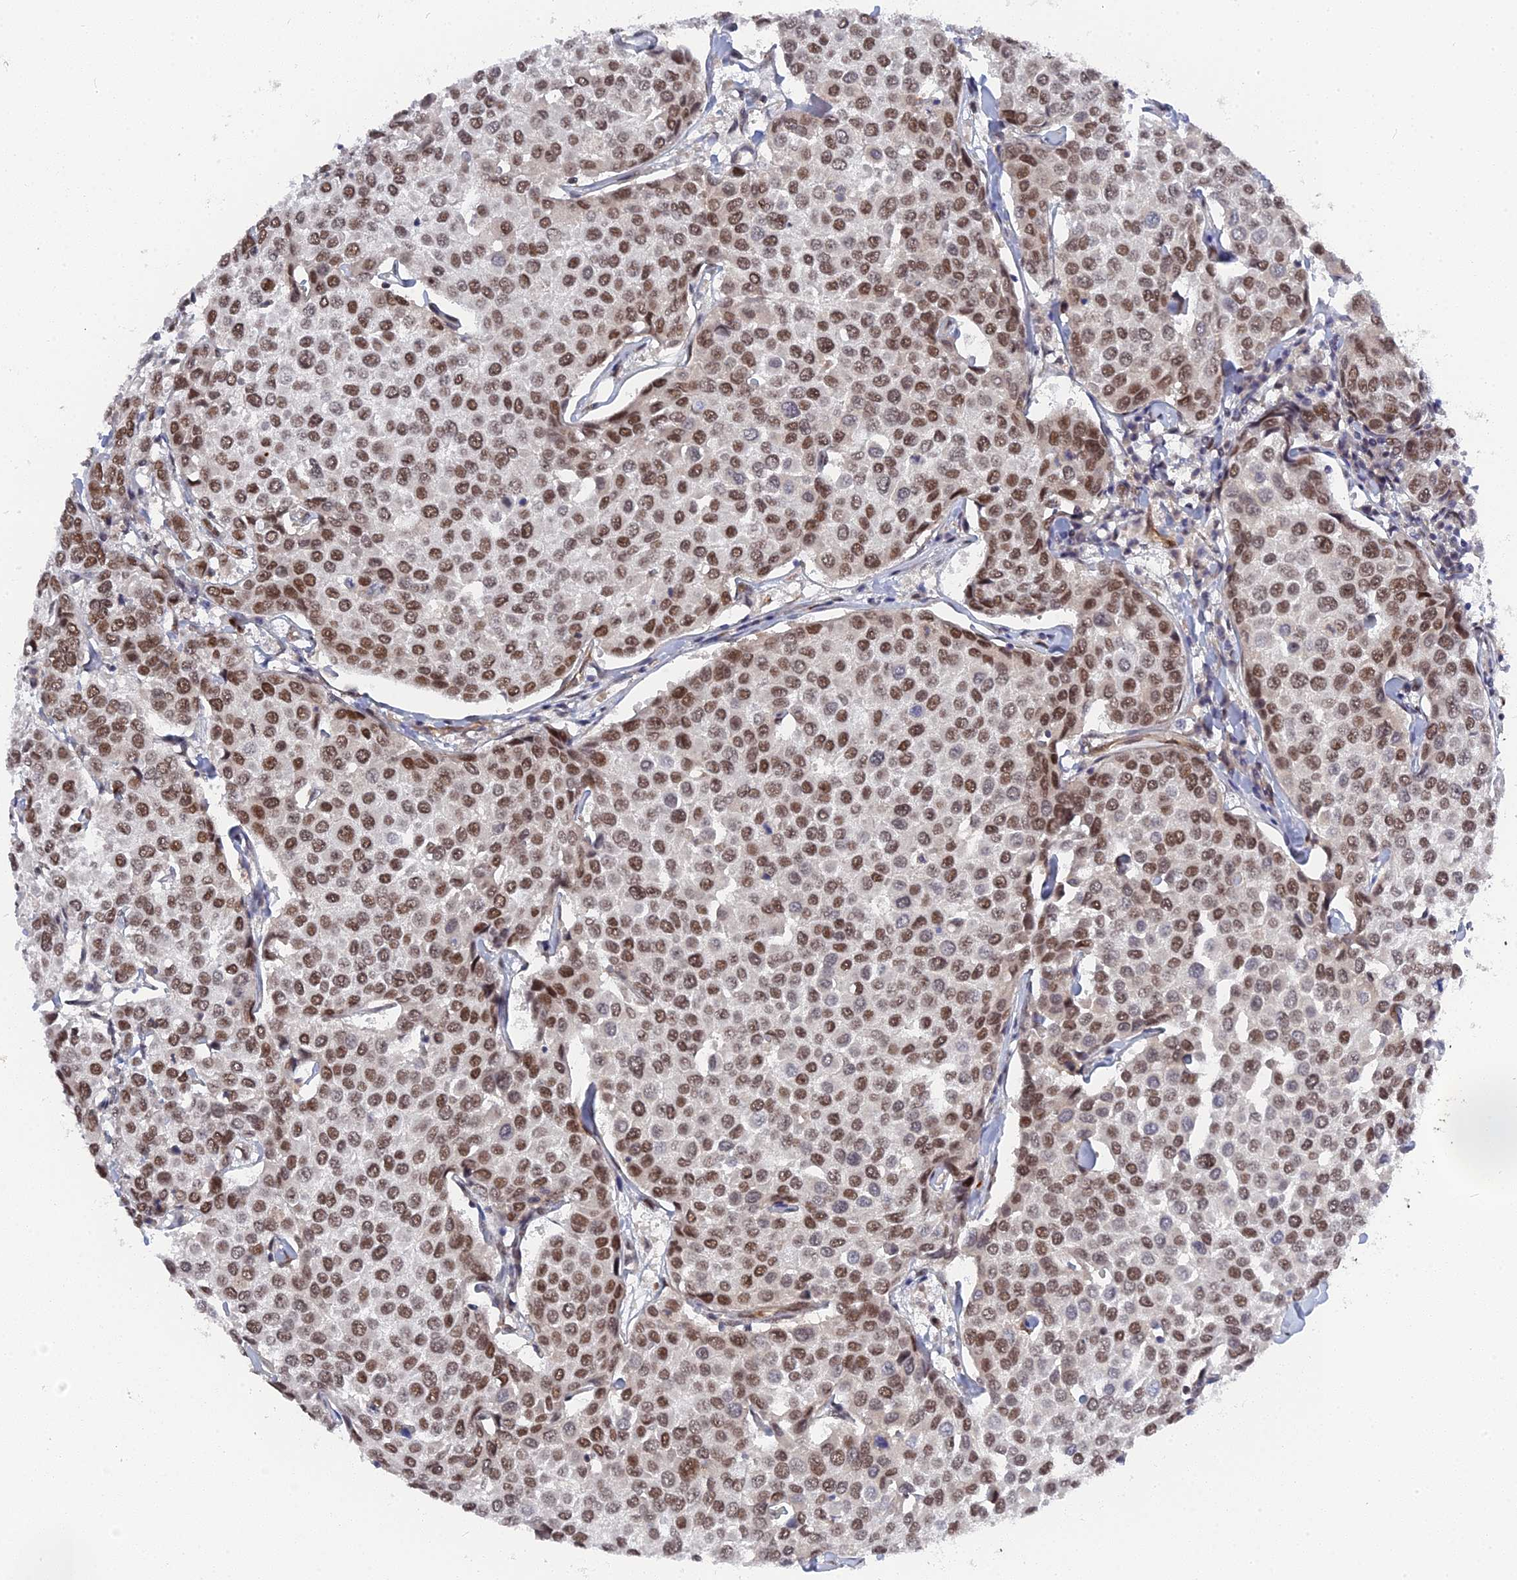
{"staining": {"intensity": "moderate", "quantity": ">75%", "location": "nuclear"}, "tissue": "breast cancer", "cell_type": "Tumor cells", "image_type": "cancer", "snomed": [{"axis": "morphology", "description": "Duct carcinoma"}, {"axis": "topography", "description": "Breast"}], "caption": "Breast cancer (infiltrating ductal carcinoma) stained with immunohistochemistry shows moderate nuclear positivity in approximately >75% of tumor cells.", "gene": "CCDC85A", "patient": {"sex": "female", "age": 55}}